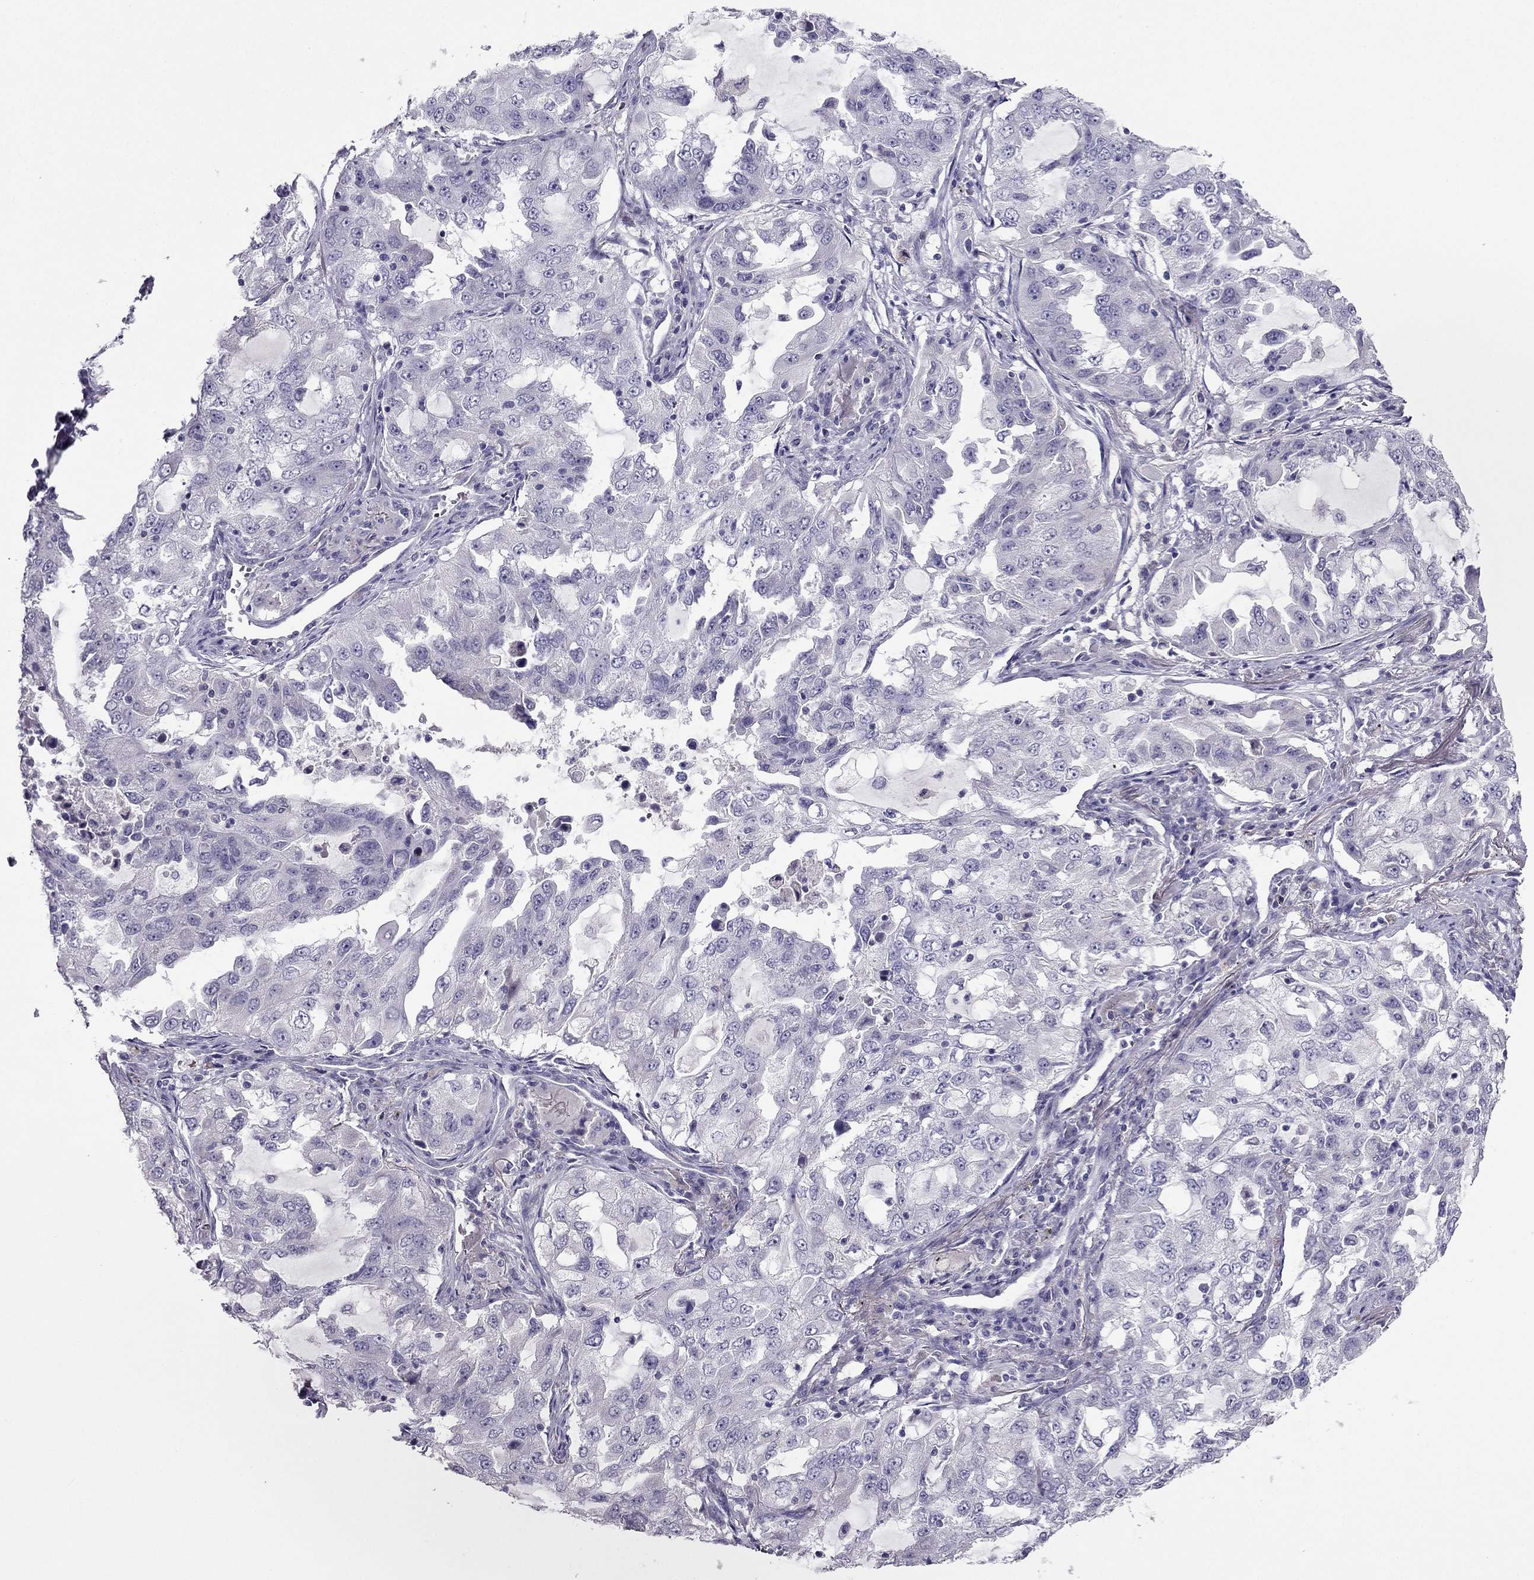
{"staining": {"intensity": "negative", "quantity": "none", "location": "none"}, "tissue": "lung cancer", "cell_type": "Tumor cells", "image_type": "cancer", "snomed": [{"axis": "morphology", "description": "Adenocarcinoma, NOS"}, {"axis": "topography", "description": "Lung"}], "caption": "A photomicrograph of lung cancer (adenocarcinoma) stained for a protein exhibits no brown staining in tumor cells.", "gene": "RGS8", "patient": {"sex": "female", "age": 61}}